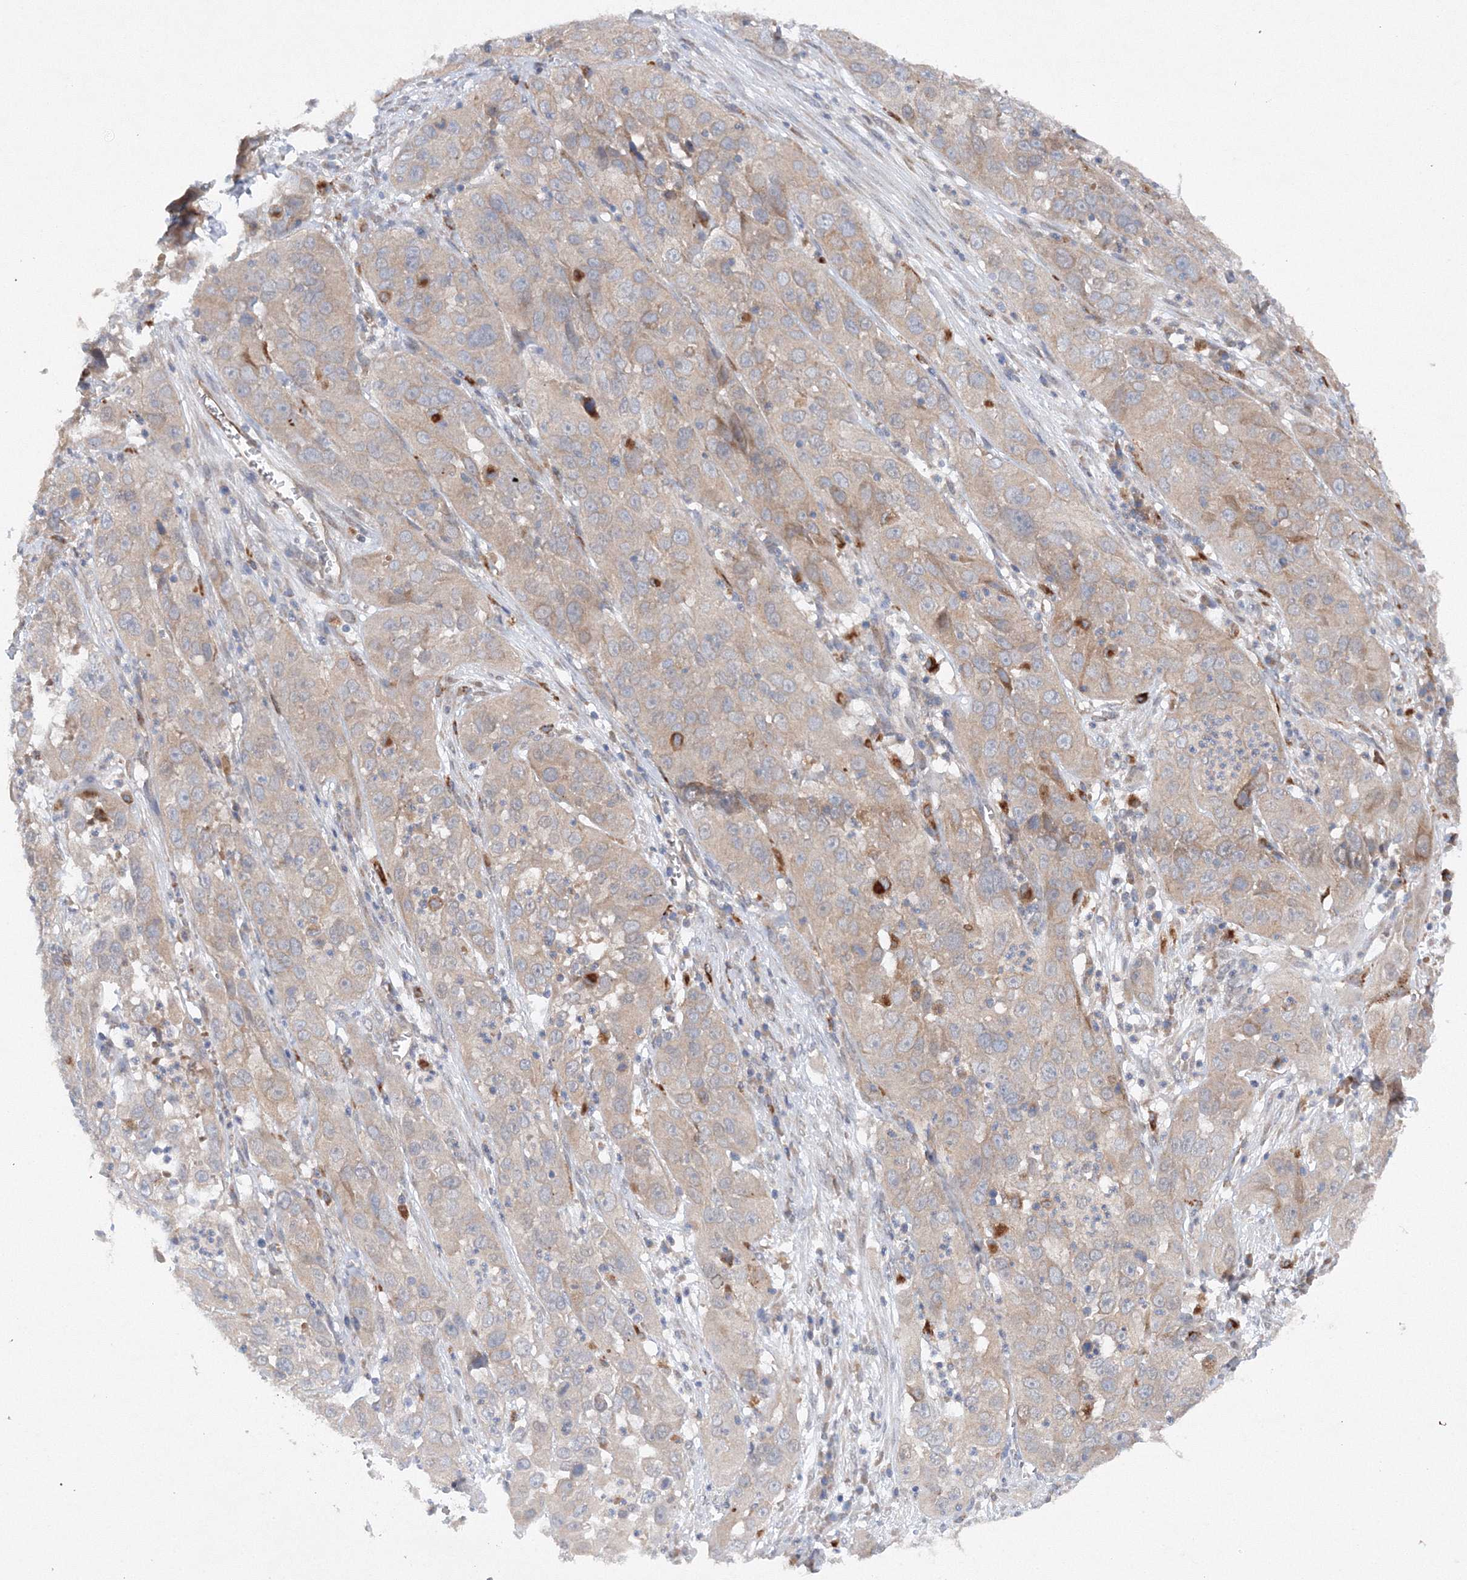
{"staining": {"intensity": "weak", "quantity": "<25%", "location": "cytoplasmic/membranous"}, "tissue": "cervical cancer", "cell_type": "Tumor cells", "image_type": "cancer", "snomed": [{"axis": "morphology", "description": "Squamous cell carcinoma, NOS"}, {"axis": "topography", "description": "Cervix"}], "caption": "DAB immunohistochemical staining of human squamous cell carcinoma (cervical) exhibits no significant positivity in tumor cells.", "gene": "SLC36A1", "patient": {"sex": "female", "age": 32}}